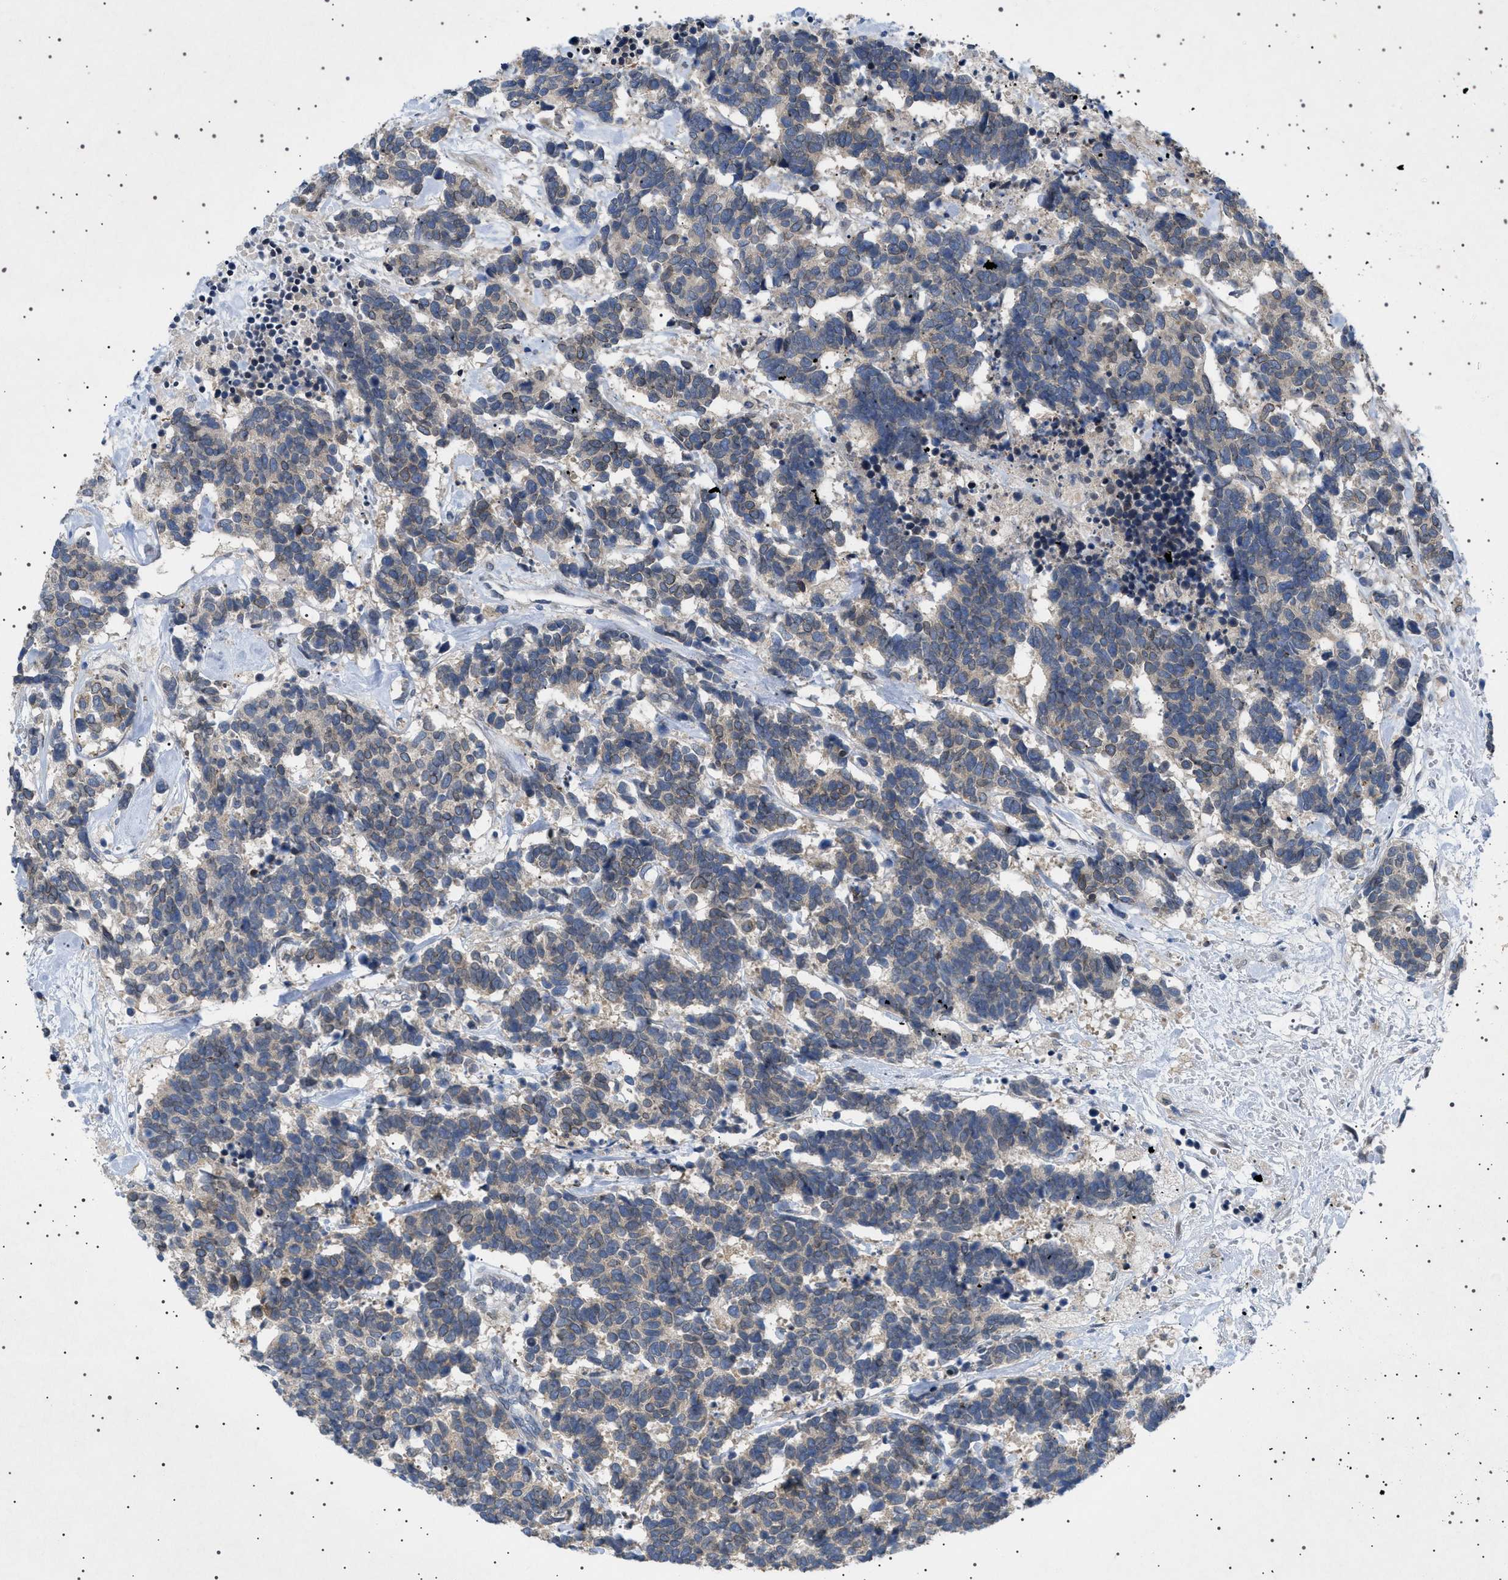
{"staining": {"intensity": "weak", "quantity": "<25%", "location": "cytoplasmic/membranous"}, "tissue": "carcinoid", "cell_type": "Tumor cells", "image_type": "cancer", "snomed": [{"axis": "morphology", "description": "Carcinoma, NOS"}, {"axis": "morphology", "description": "Carcinoid, malignant, NOS"}, {"axis": "topography", "description": "Urinary bladder"}], "caption": "High magnification brightfield microscopy of carcinoid stained with DAB (3,3'-diaminobenzidine) (brown) and counterstained with hematoxylin (blue): tumor cells show no significant staining.", "gene": "NUP93", "patient": {"sex": "male", "age": 57}}